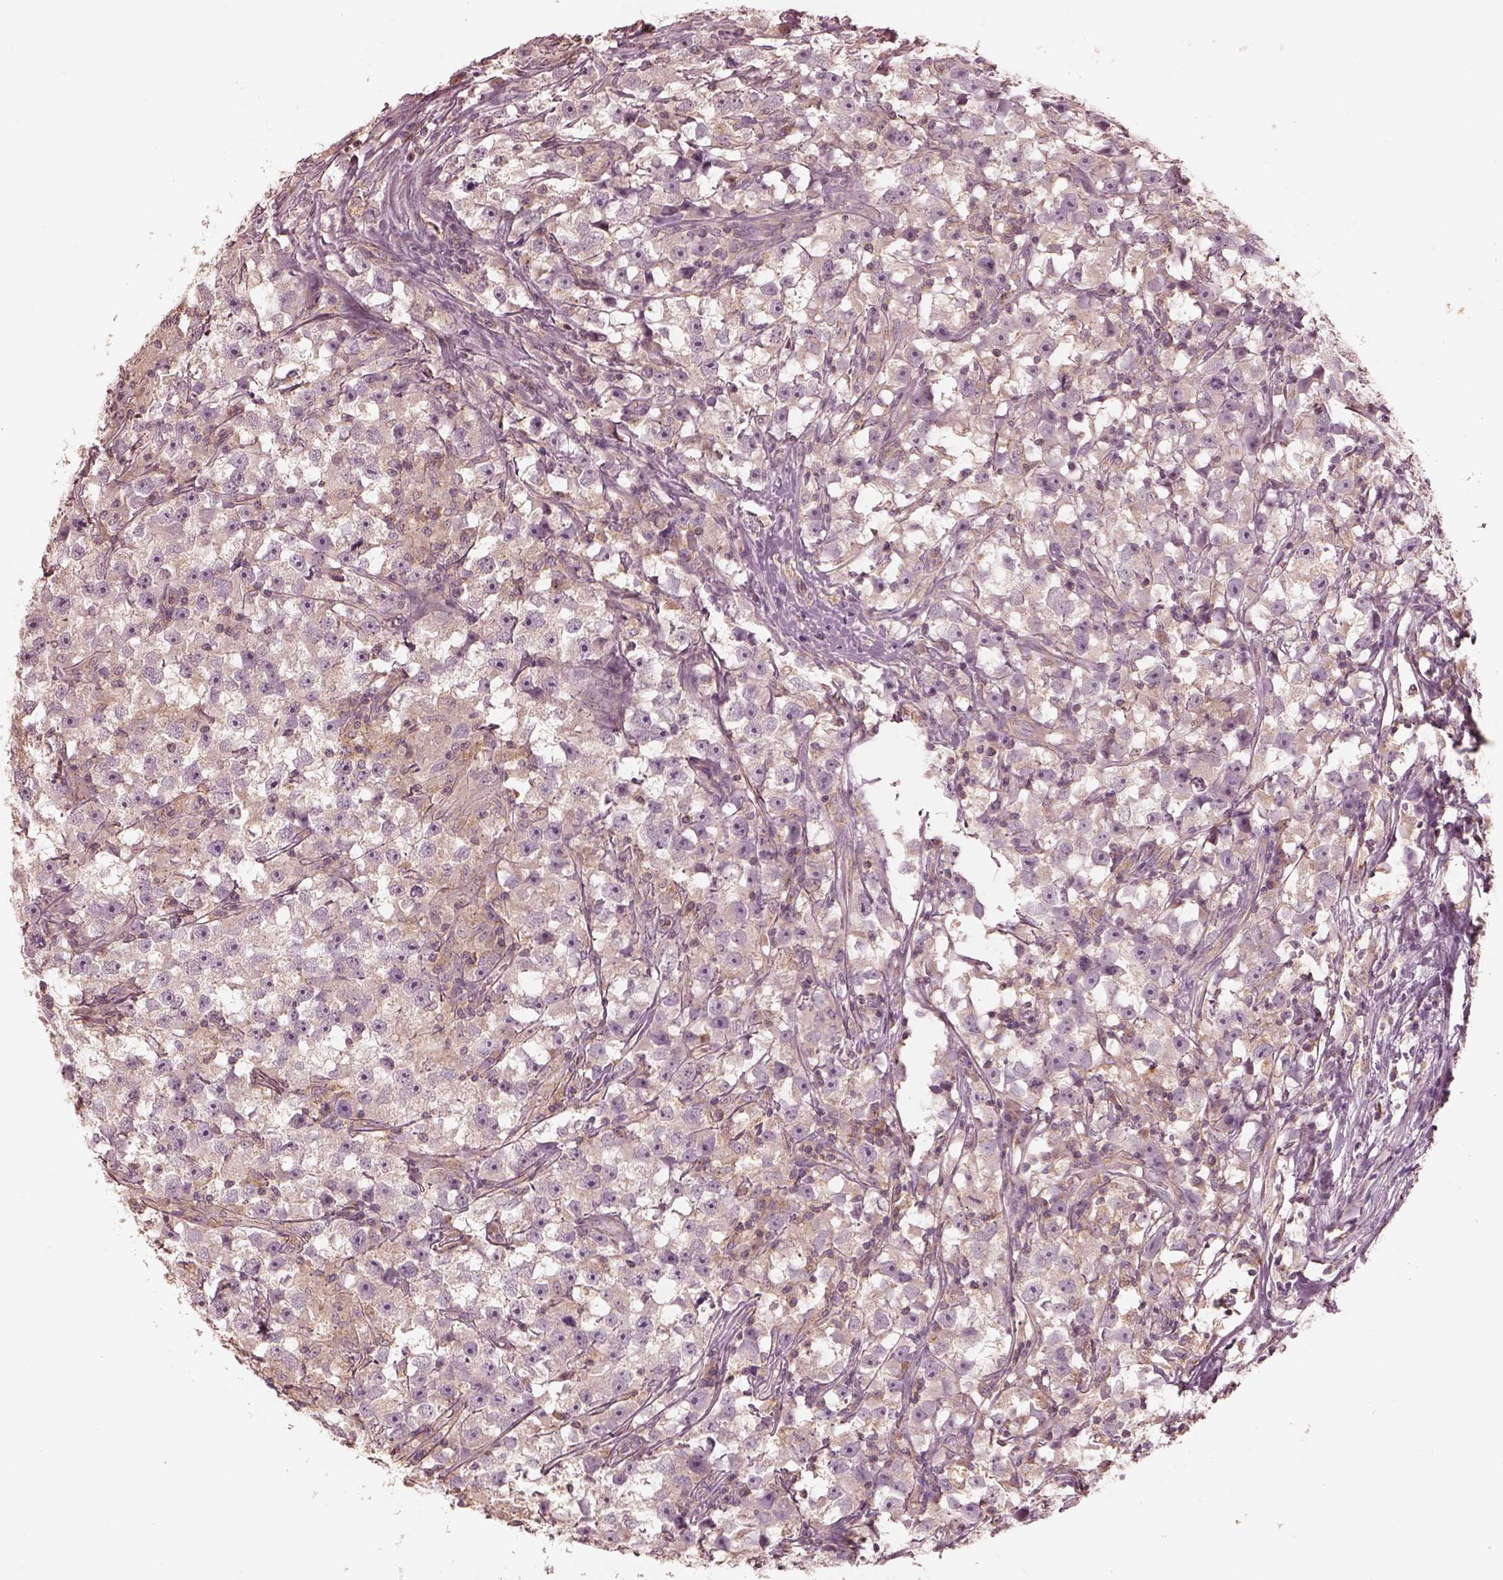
{"staining": {"intensity": "negative", "quantity": "none", "location": "none"}, "tissue": "testis cancer", "cell_type": "Tumor cells", "image_type": "cancer", "snomed": [{"axis": "morphology", "description": "Seminoma, NOS"}, {"axis": "topography", "description": "Testis"}], "caption": "A histopathology image of human testis seminoma is negative for staining in tumor cells.", "gene": "PRKACG", "patient": {"sex": "male", "age": 33}}